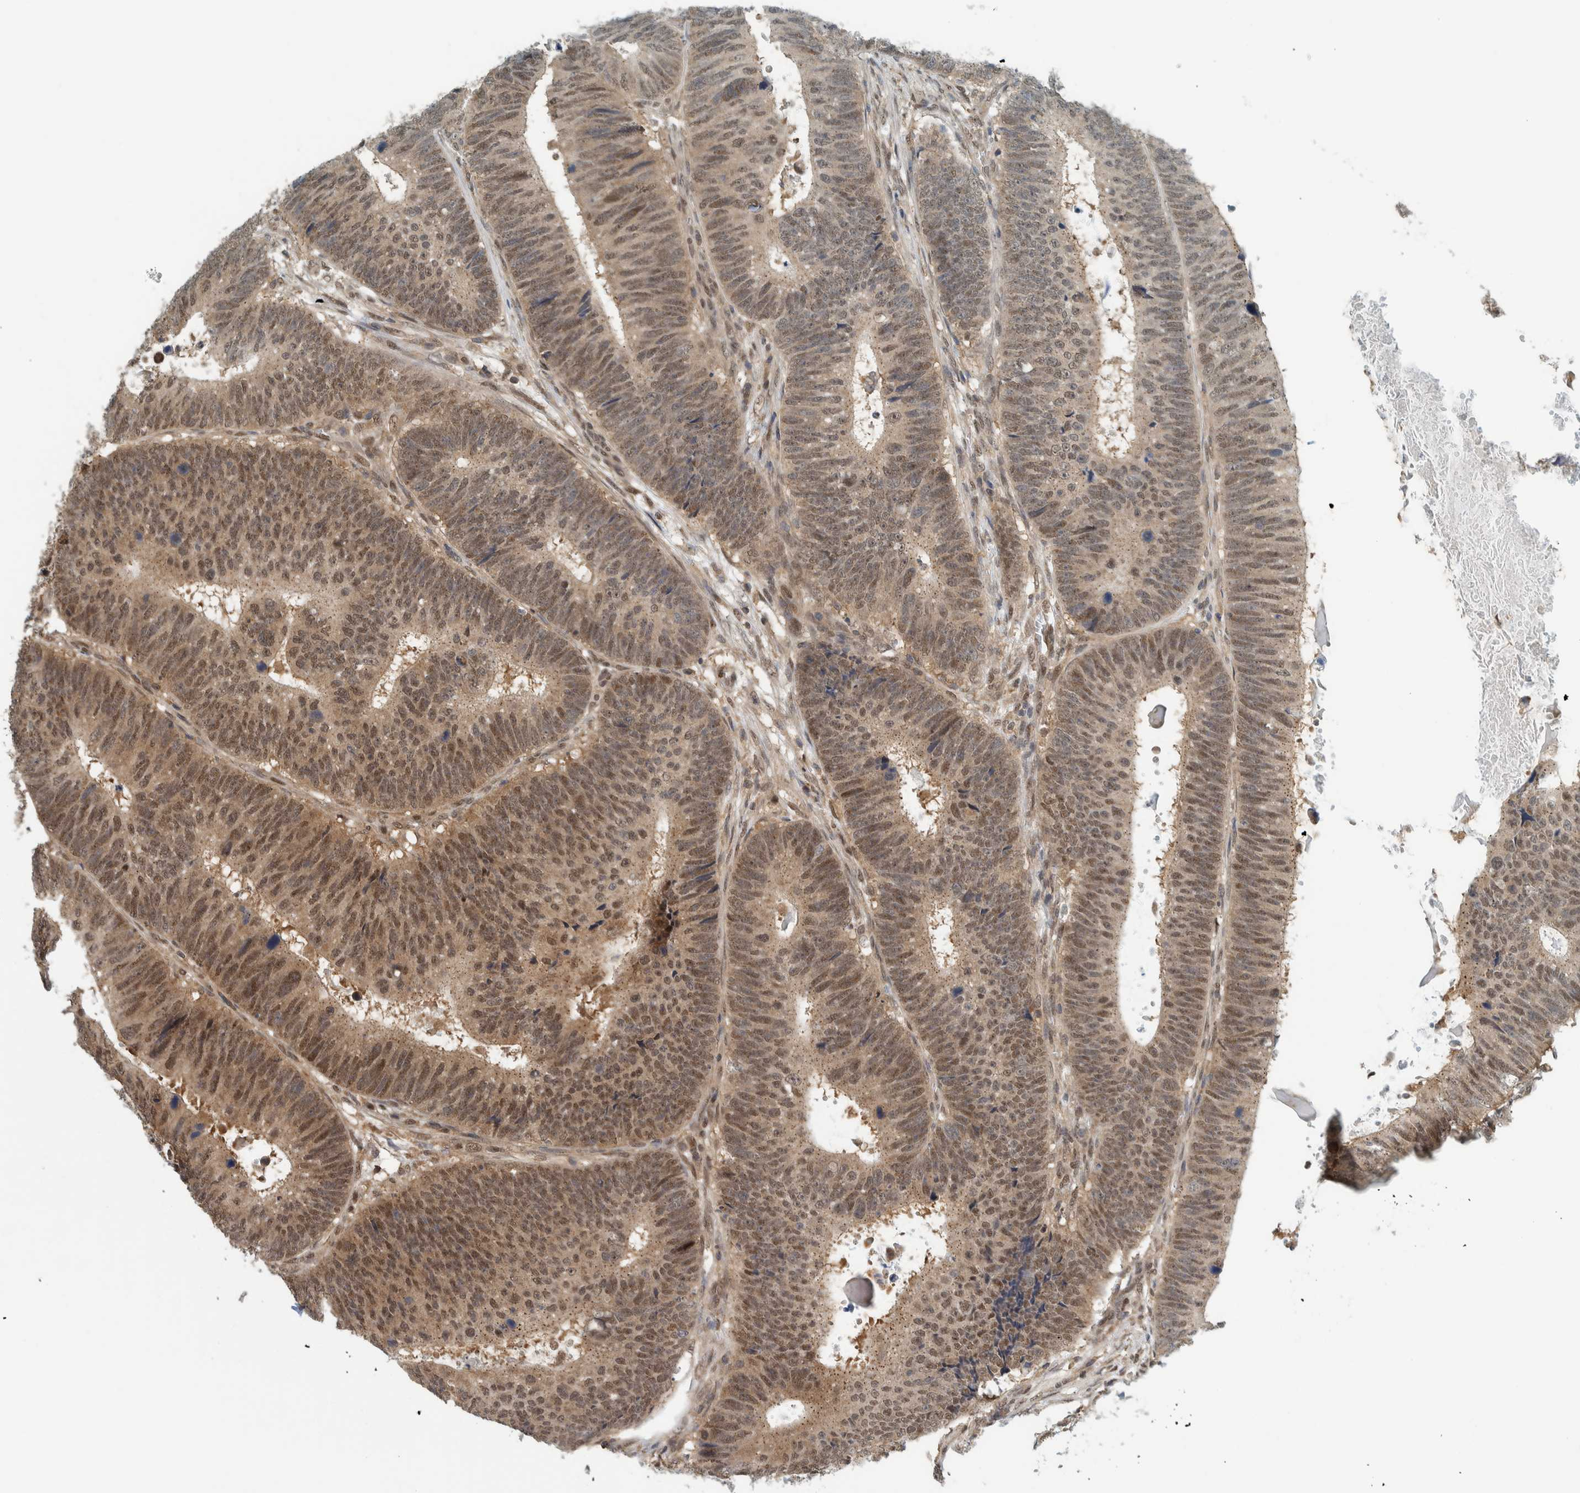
{"staining": {"intensity": "moderate", "quantity": ">75%", "location": "nuclear"}, "tissue": "colorectal cancer", "cell_type": "Tumor cells", "image_type": "cancer", "snomed": [{"axis": "morphology", "description": "Adenocarcinoma, NOS"}, {"axis": "topography", "description": "Colon"}], "caption": "Immunohistochemical staining of colorectal cancer shows medium levels of moderate nuclear expression in approximately >75% of tumor cells.", "gene": "COPS3", "patient": {"sex": "male", "age": 56}}